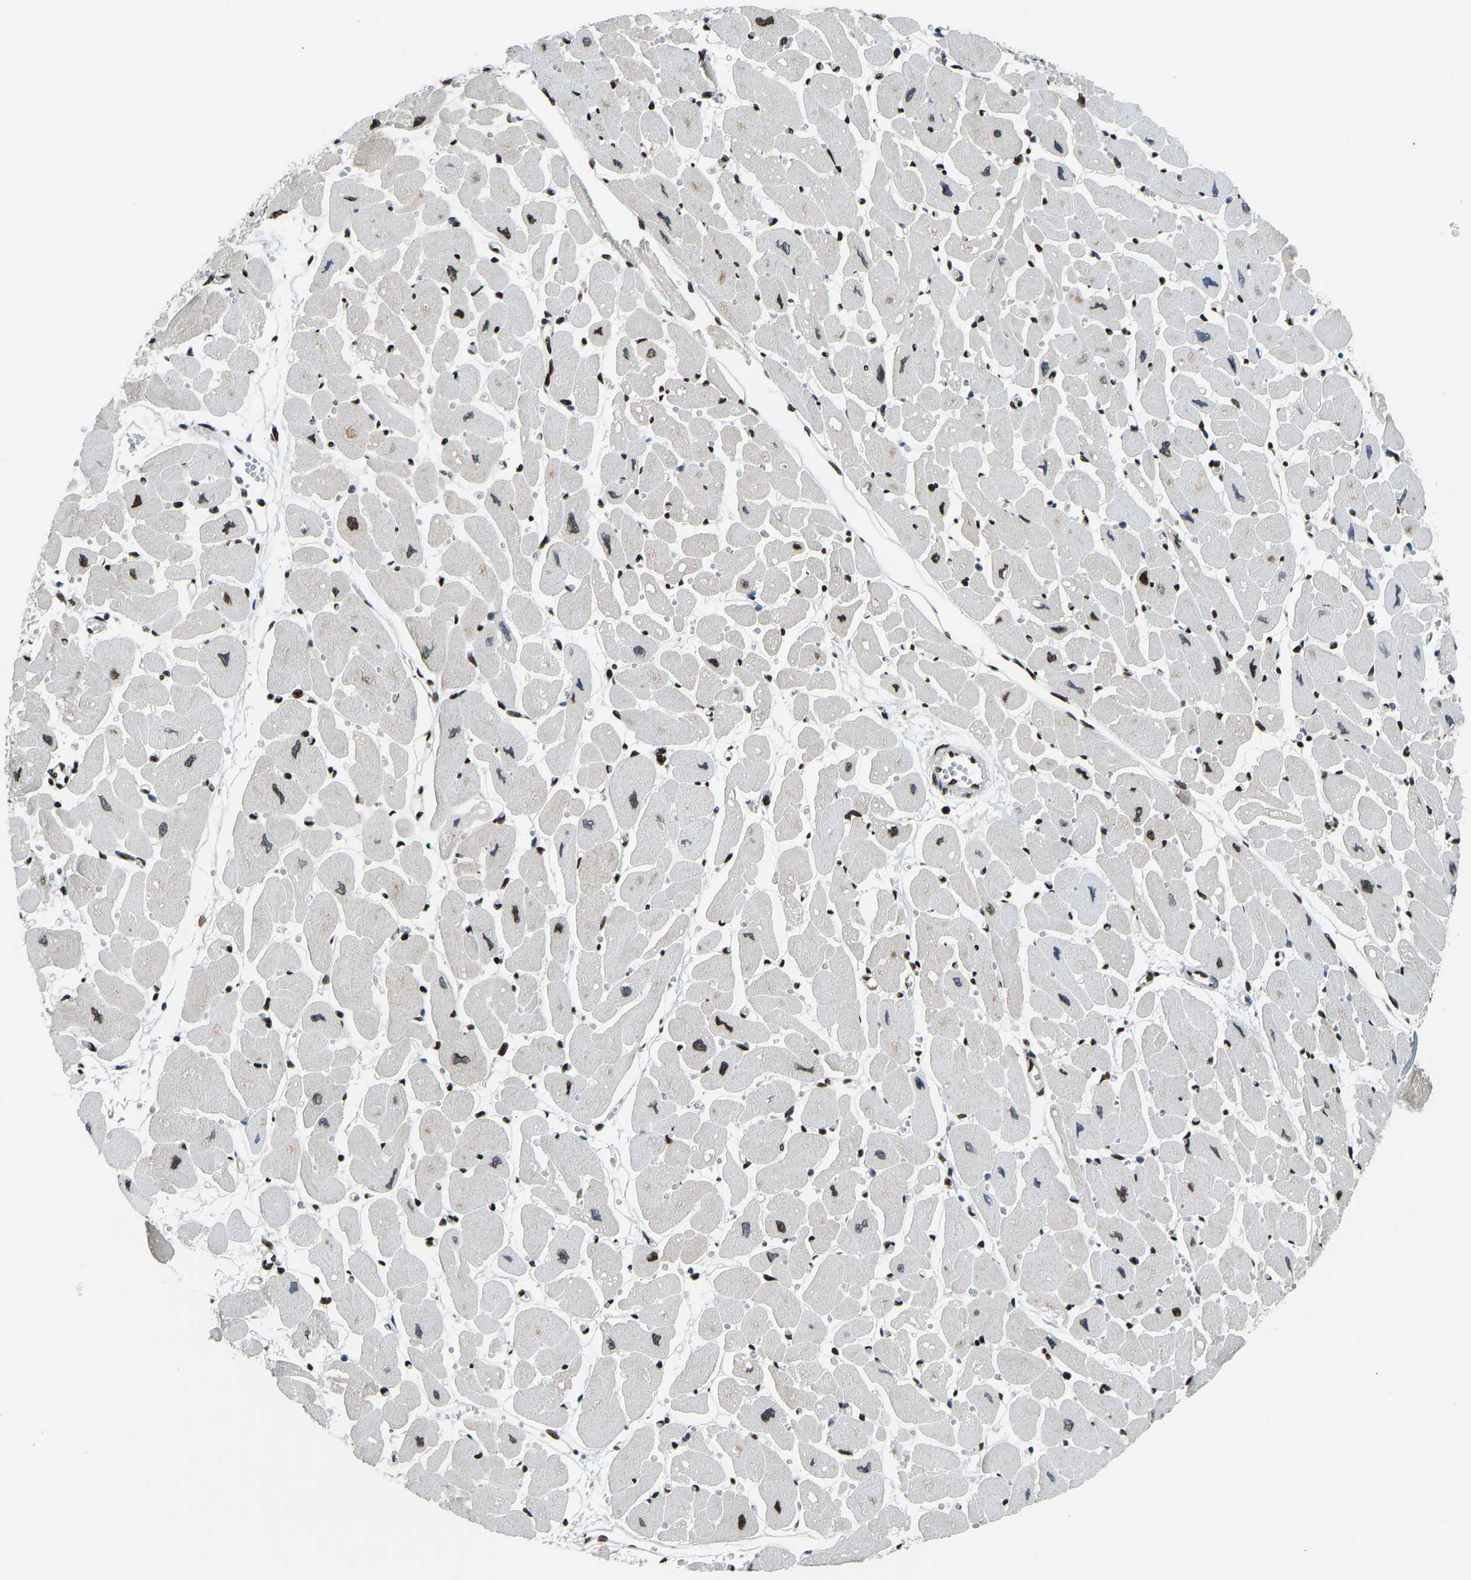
{"staining": {"intensity": "strong", "quantity": "25%-75%", "location": "cytoplasmic/membranous,nuclear"}, "tissue": "heart muscle", "cell_type": "Cardiomyocytes", "image_type": "normal", "snomed": [{"axis": "morphology", "description": "Normal tissue, NOS"}, {"axis": "topography", "description": "Heart"}], "caption": "This histopathology image shows immunohistochemistry staining of unremarkable heart muscle, with high strong cytoplasmic/membranous,nuclear positivity in approximately 25%-75% of cardiomyocytes.", "gene": "FOXK1", "patient": {"sex": "female", "age": 54}}